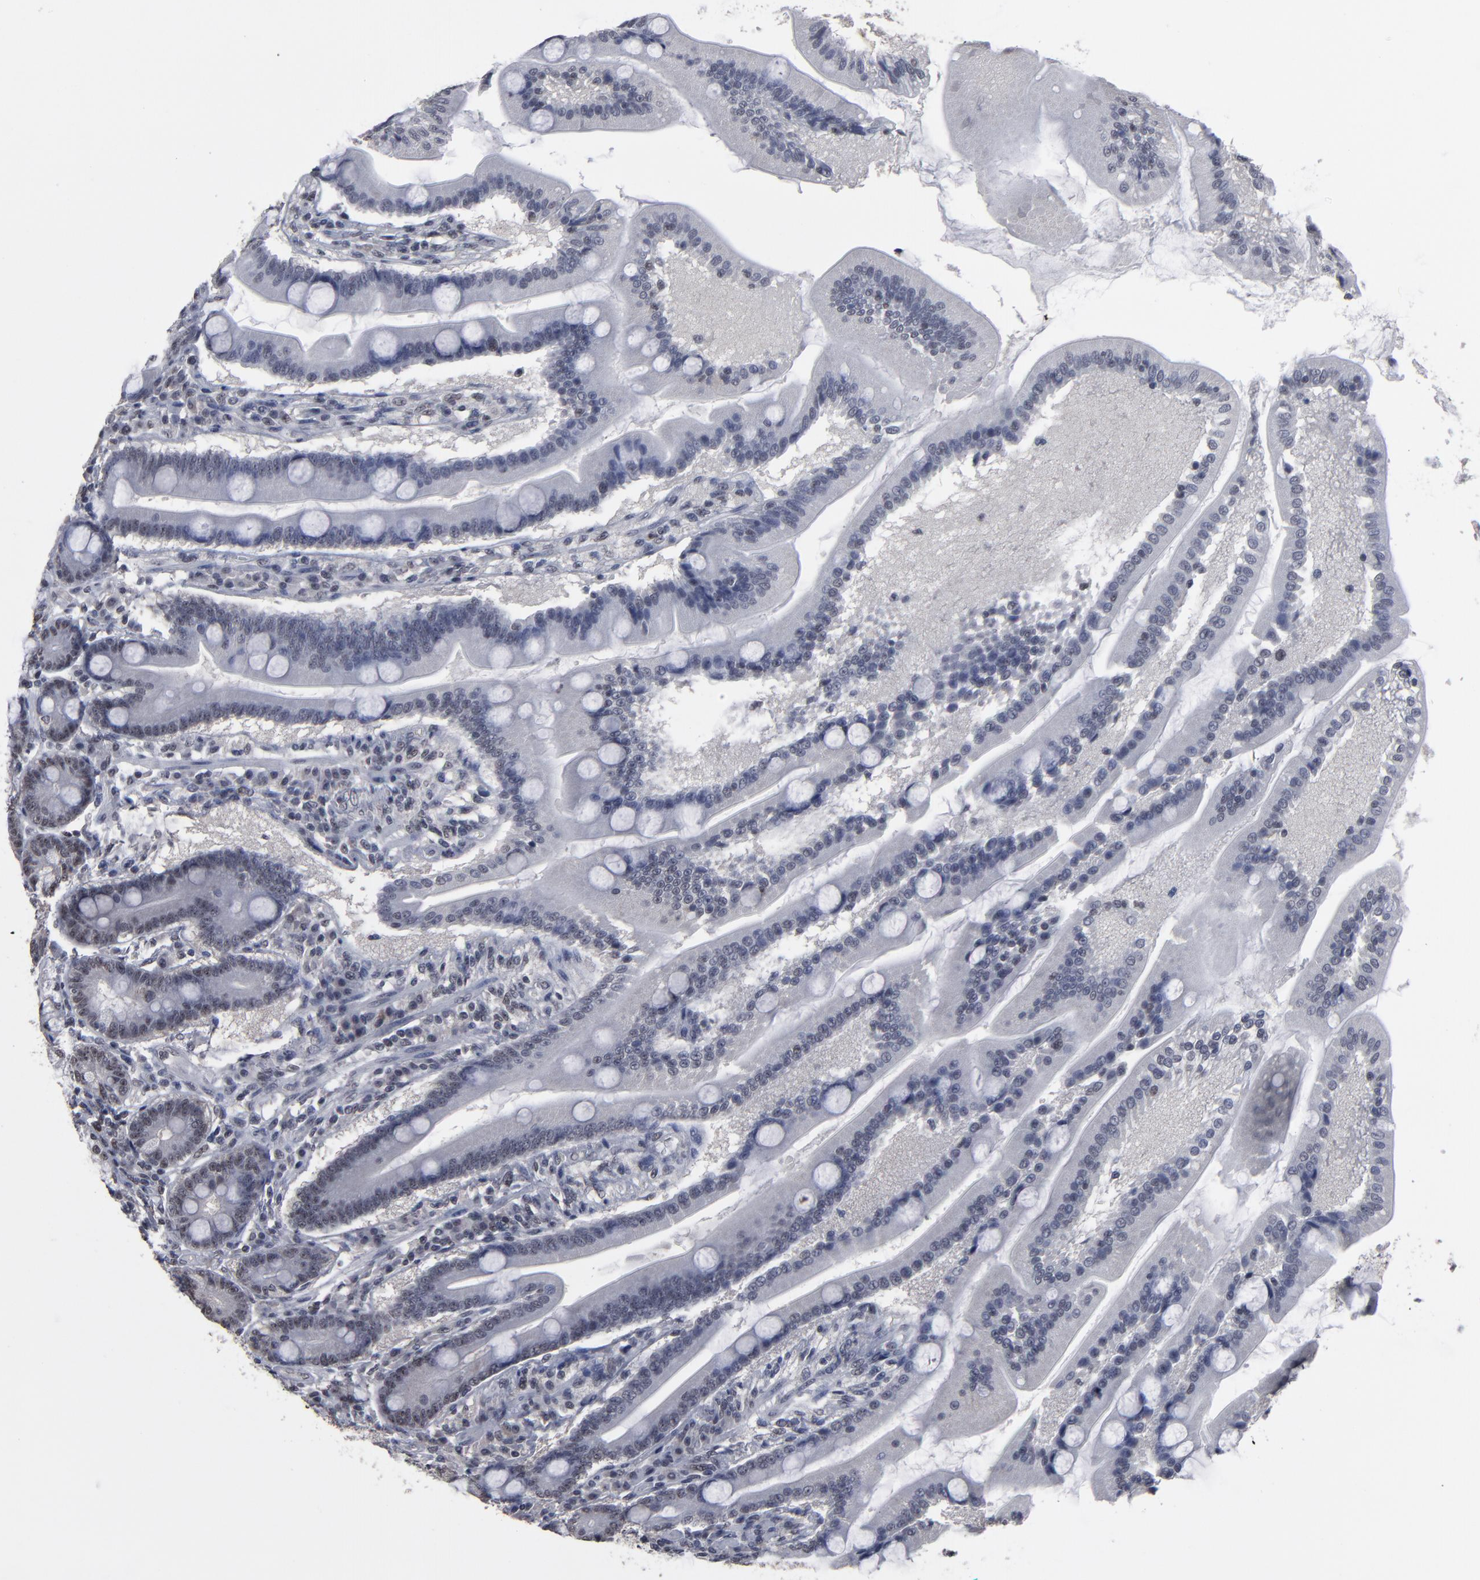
{"staining": {"intensity": "weak", "quantity": "<25%", "location": "nuclear"}, "tissue": "duodenum", "cell_type": "Glandular cells", "image_type": "normal", "snomed": [{"axis": "morphology", "description": "Normal tissue, NOS"}, {"axis": "topography", "description": "Duodenum"}], "caption": "Human duodenum stained for a protein using immunohistochemistry (IHC) demonstrates no staining in glandular cells.", "gene": "SSRP1", "patient": {"sex": "female", "age": 64}}